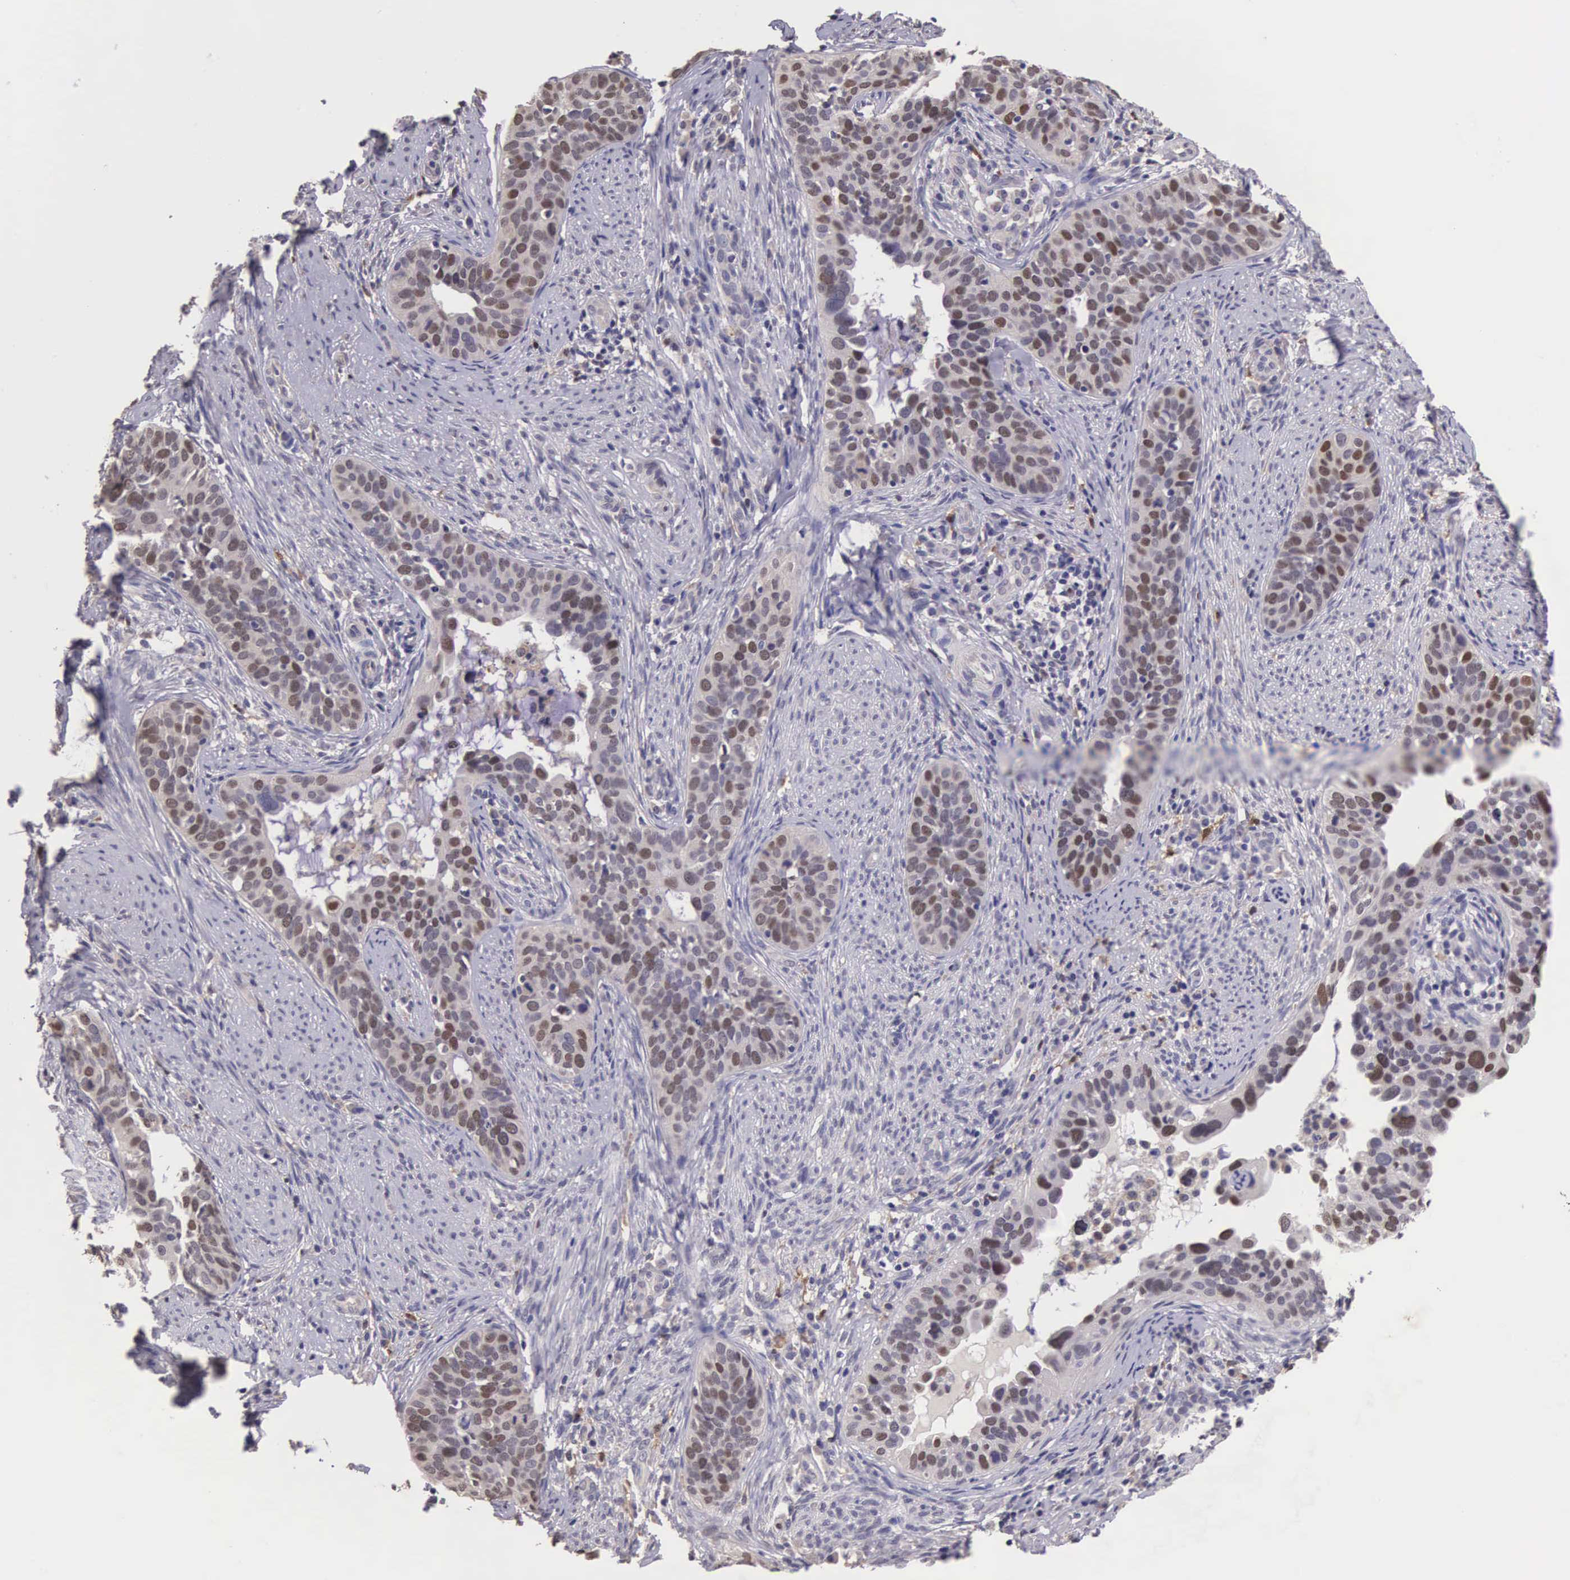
{"staining": {"intensity": "moderate", "quantity": "25%-75%", "location": "nuclear"}, "tissue": "cervical cancer", "cell_type": "Tumor cells", "image_type": "cancer", "snomed": [{"axis": "morphology", "description": "Squamous cell carcinoma, NOS"}, {"axis": "topography", "description": "Cervix"}], "caption": "Moderate nuclear staining for a protein is appreciated in about 25%-75% of tumor cells of squamous cell carcinoma (cervical) using immunohistochemistry.", "gene": "CDC45", "patient": {"sex": "female", "age": 31}}